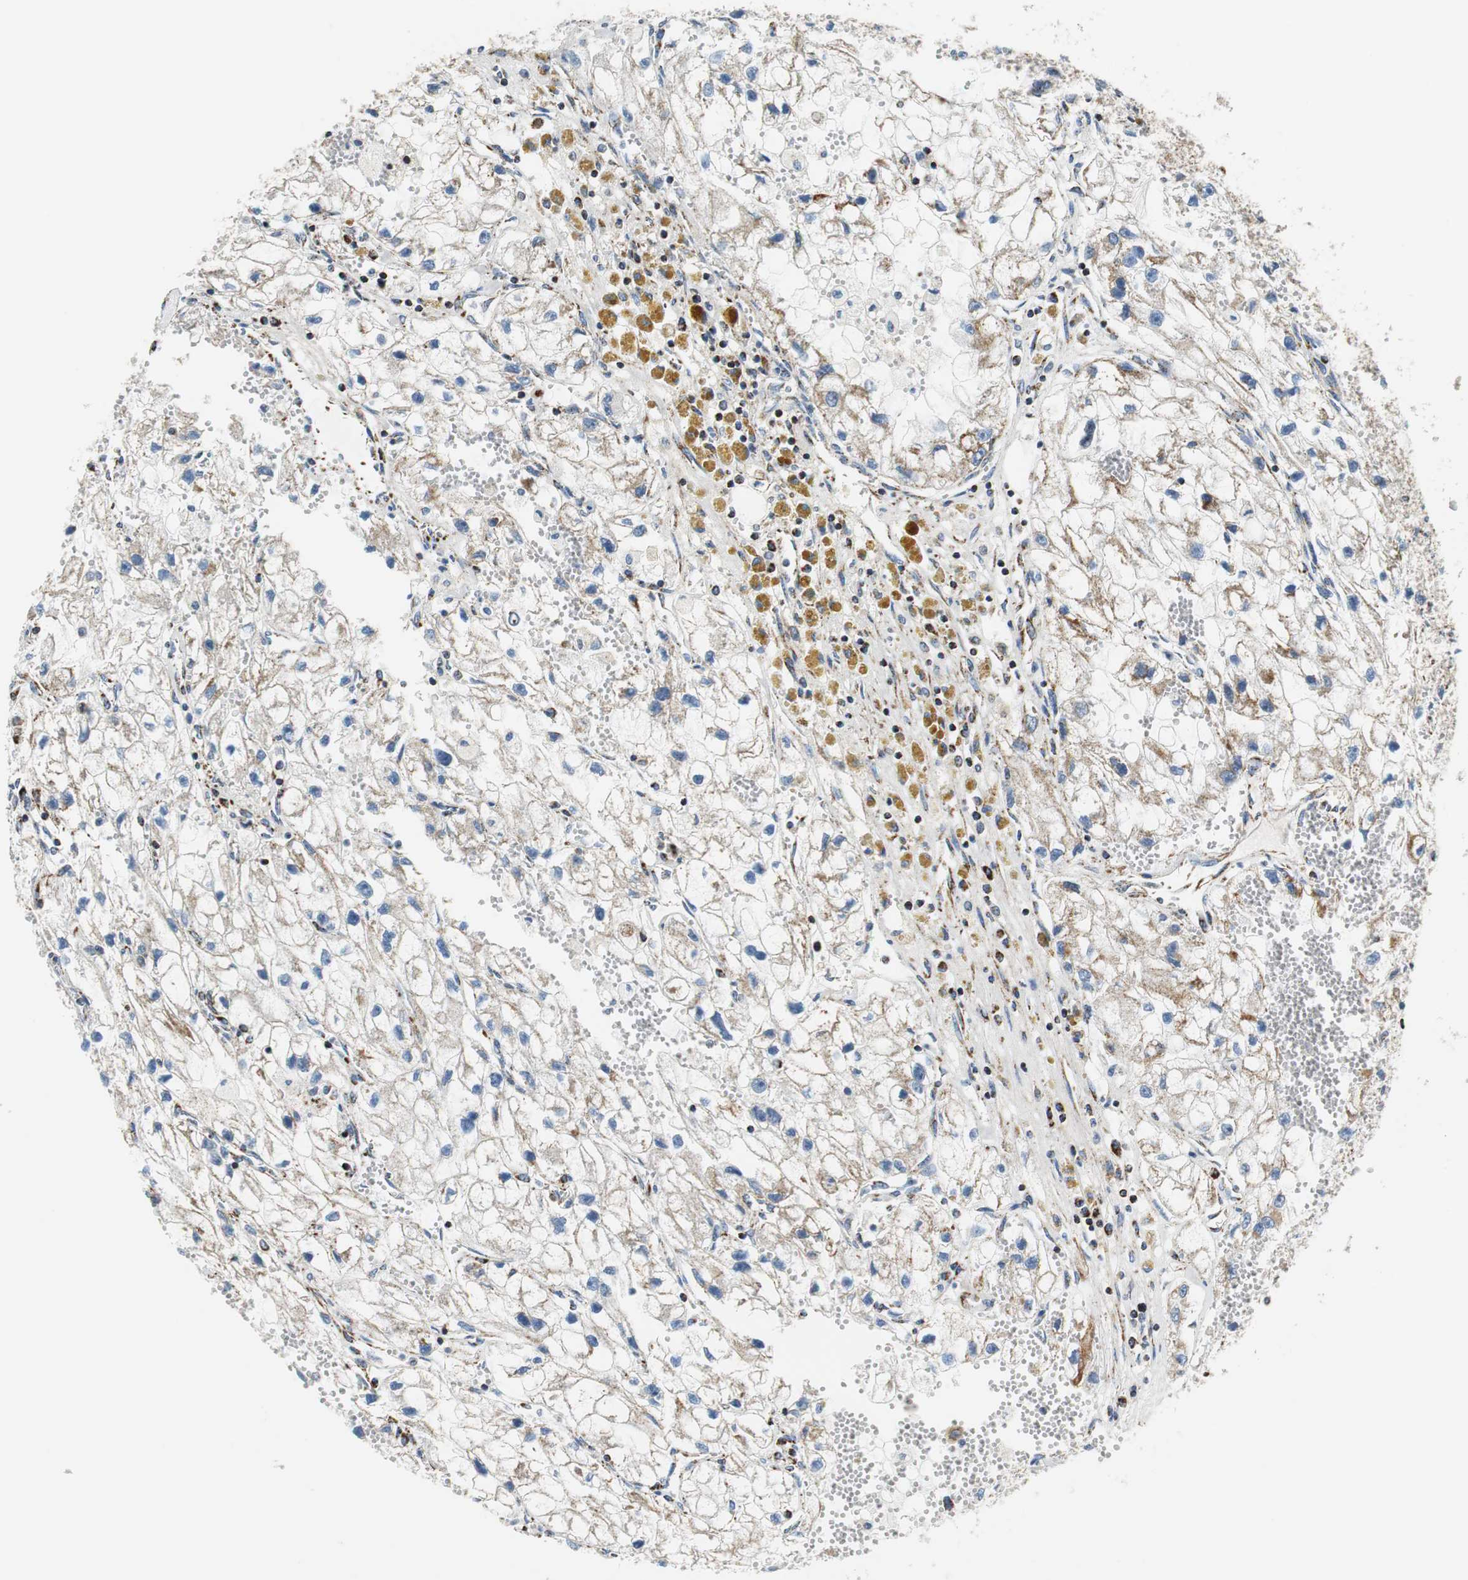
{"staining": {"intensity": "moderate", "quantity": "<25%", "location": "cytoplasmic/membranous"}, "tissue": "renal cancer", "cell_type": "Tumor cells", "image_type": "cancer", "snomed": [{"axis": "morphology", "description": "Adenocarcinoma, NOS"}, {"axis": "topography", "description": "Kidney"}], "caption": "Protein expression by immunohistochemistry displays moderate cytoplasmic/membranous staining in about <25% of tumor cells in adenocarcinoma (renal). (DAB IHC, brown staining for protein, blue staining for nuclei).", "gene": "C1QTNF7", "patient": {"sex": "female", "age": 70}}